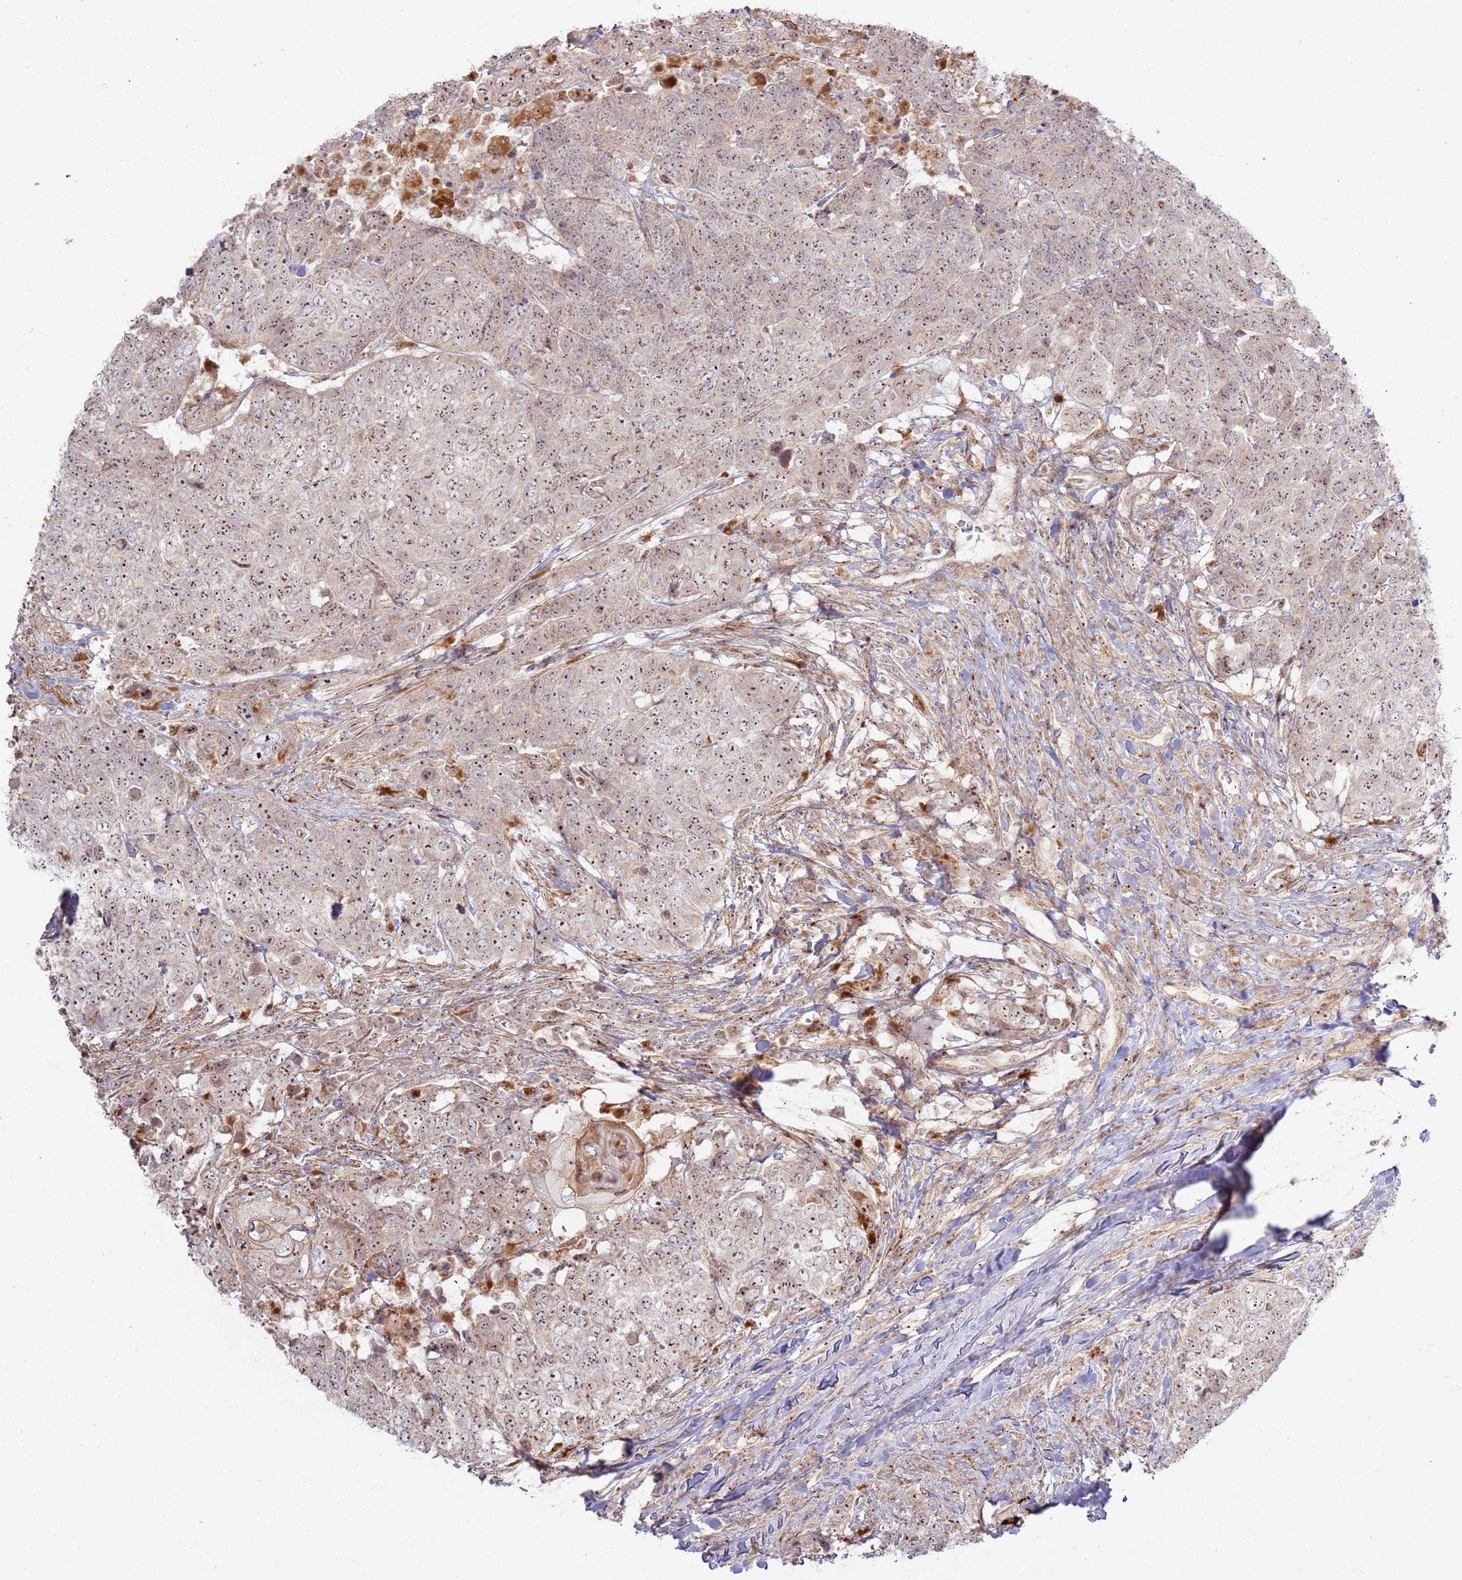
{"staining": {"intensity": "moderate", "quantity": ">75%", "location": "nuclear"}, "tissue": "head and neck cancer", "cell_type": "Tumor cells", "image_type": "cancer", "snomed": [{"axis": "morphology", "description": "Normal tissue, NOS"}, {"axis": "morphology", "description": "Squamous cell carcinoma, NOS"}, {"axis": "topography", "description": "Skeletal muscle"}, {"axis": "topography", "description": "Vascular tissue"}, {"axis": "topography", "description": "Peripheral nerve tissue"}, {"axis": "topography", "description": "Head-Neck"}], "caption": "DAB immunohistochemical staining of human head and neck cancer (squamous cell carcinoma) shows moderate nuclear protein expression in approximately >75% of tumor cells.", "gene": "CNPY1", "patient": {"sex": "male", "age": 66}}